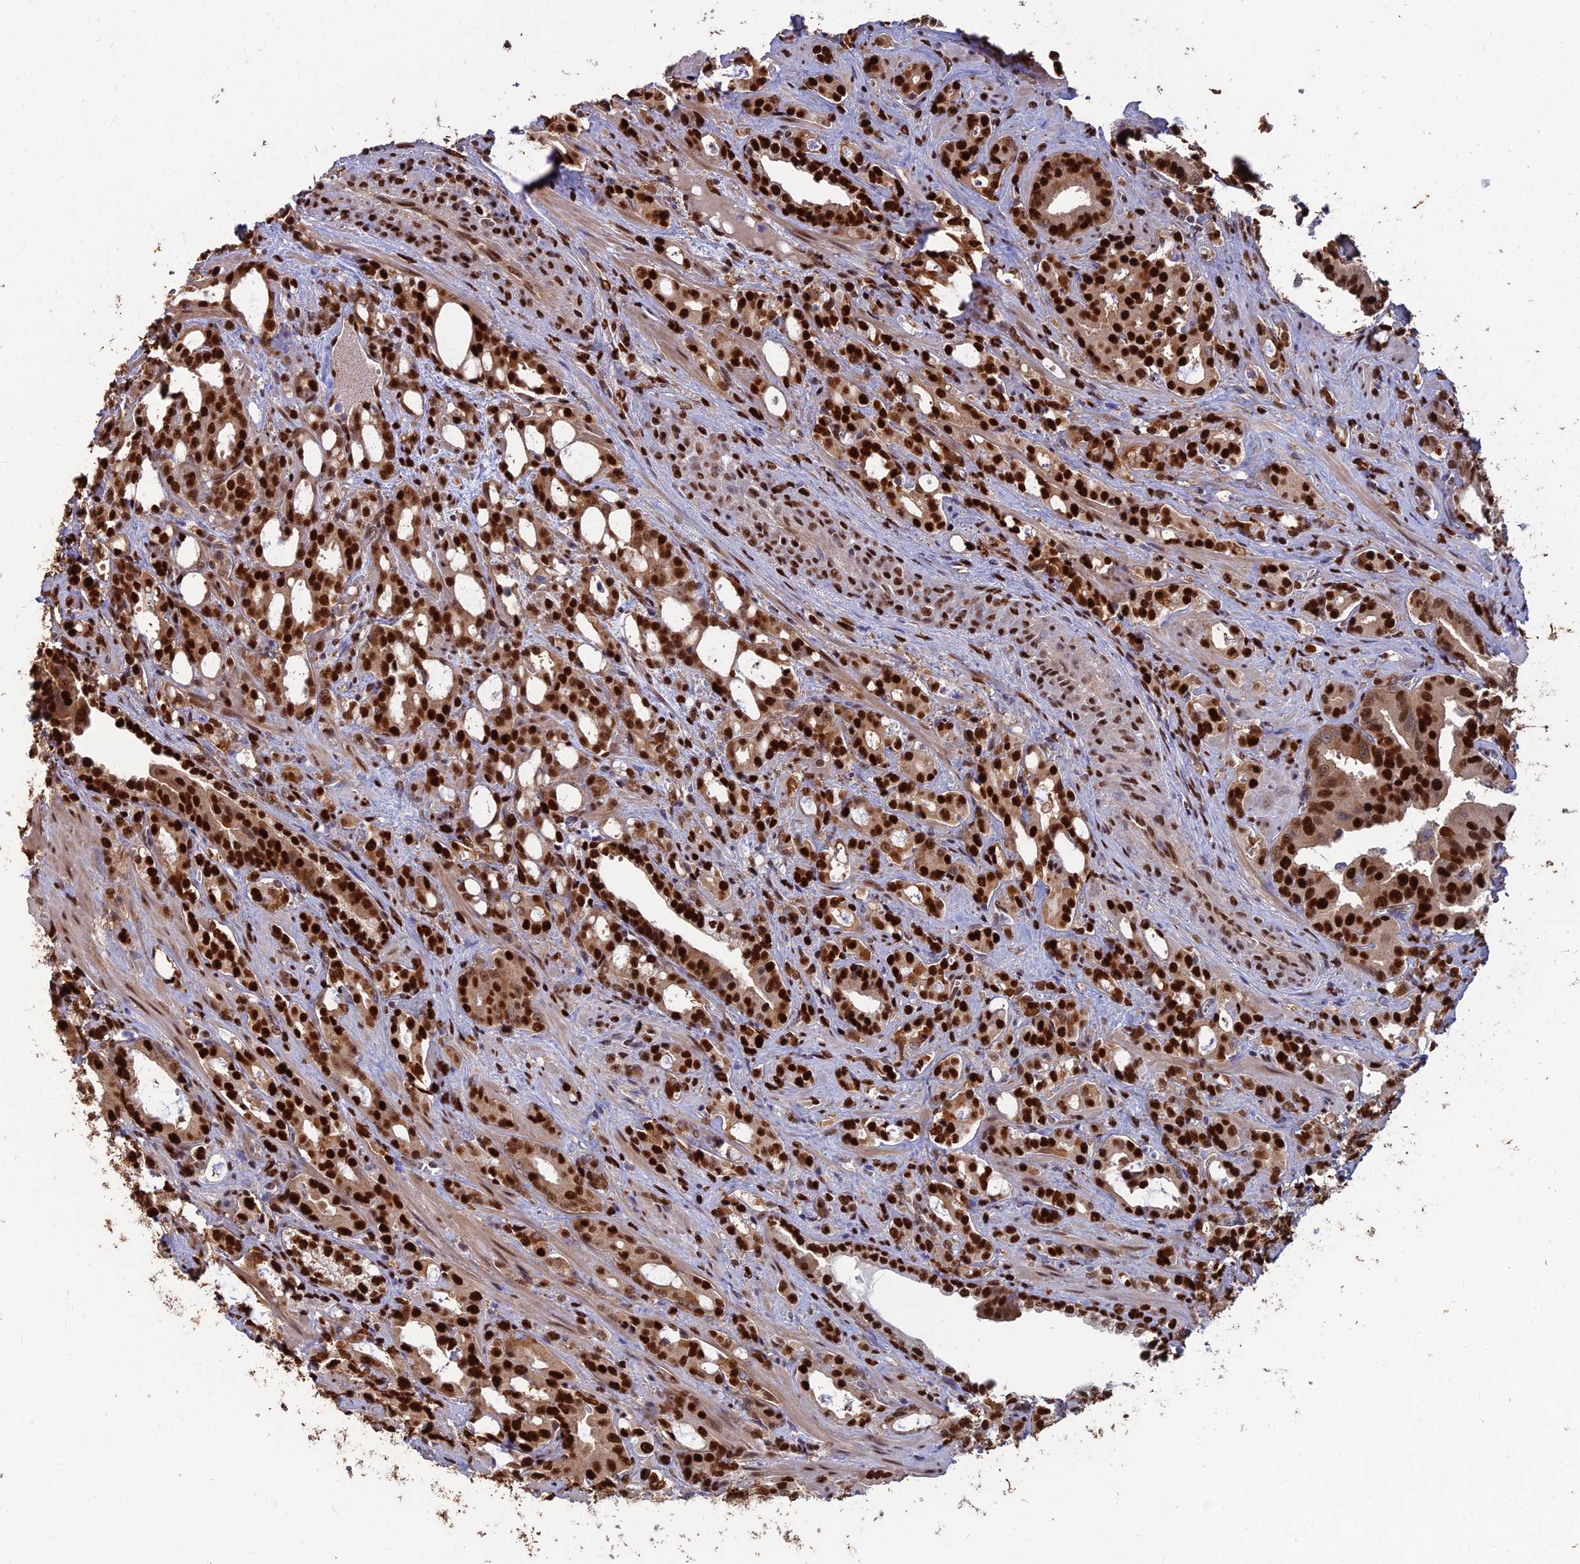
{"staining": {"intensity": "strong", "quantity": ">75%", "location": "cytoplasmic/membranous,nuclear"}, "tissue": "prostate cancer", "cell_type": "Tumor cells", "image_type": "cancer", "snomed": [{"axis": "morphology", "description": "Adenocarcinoma, High grade"}, {"axis": "topography", "description": "Prostate"}], "caption": "Immunohistochemical staining of human prostate high-grade adenocarcinoma displays high levels of strong cytoplasmic/membranous and nuclear expression in approximately >75% of tumor cells. Immunohistochemistry stains the protein in brown and the nuclei are stained blue.", "gene": "DNPEP", "patient": {"sex": "male", "age": 72}}